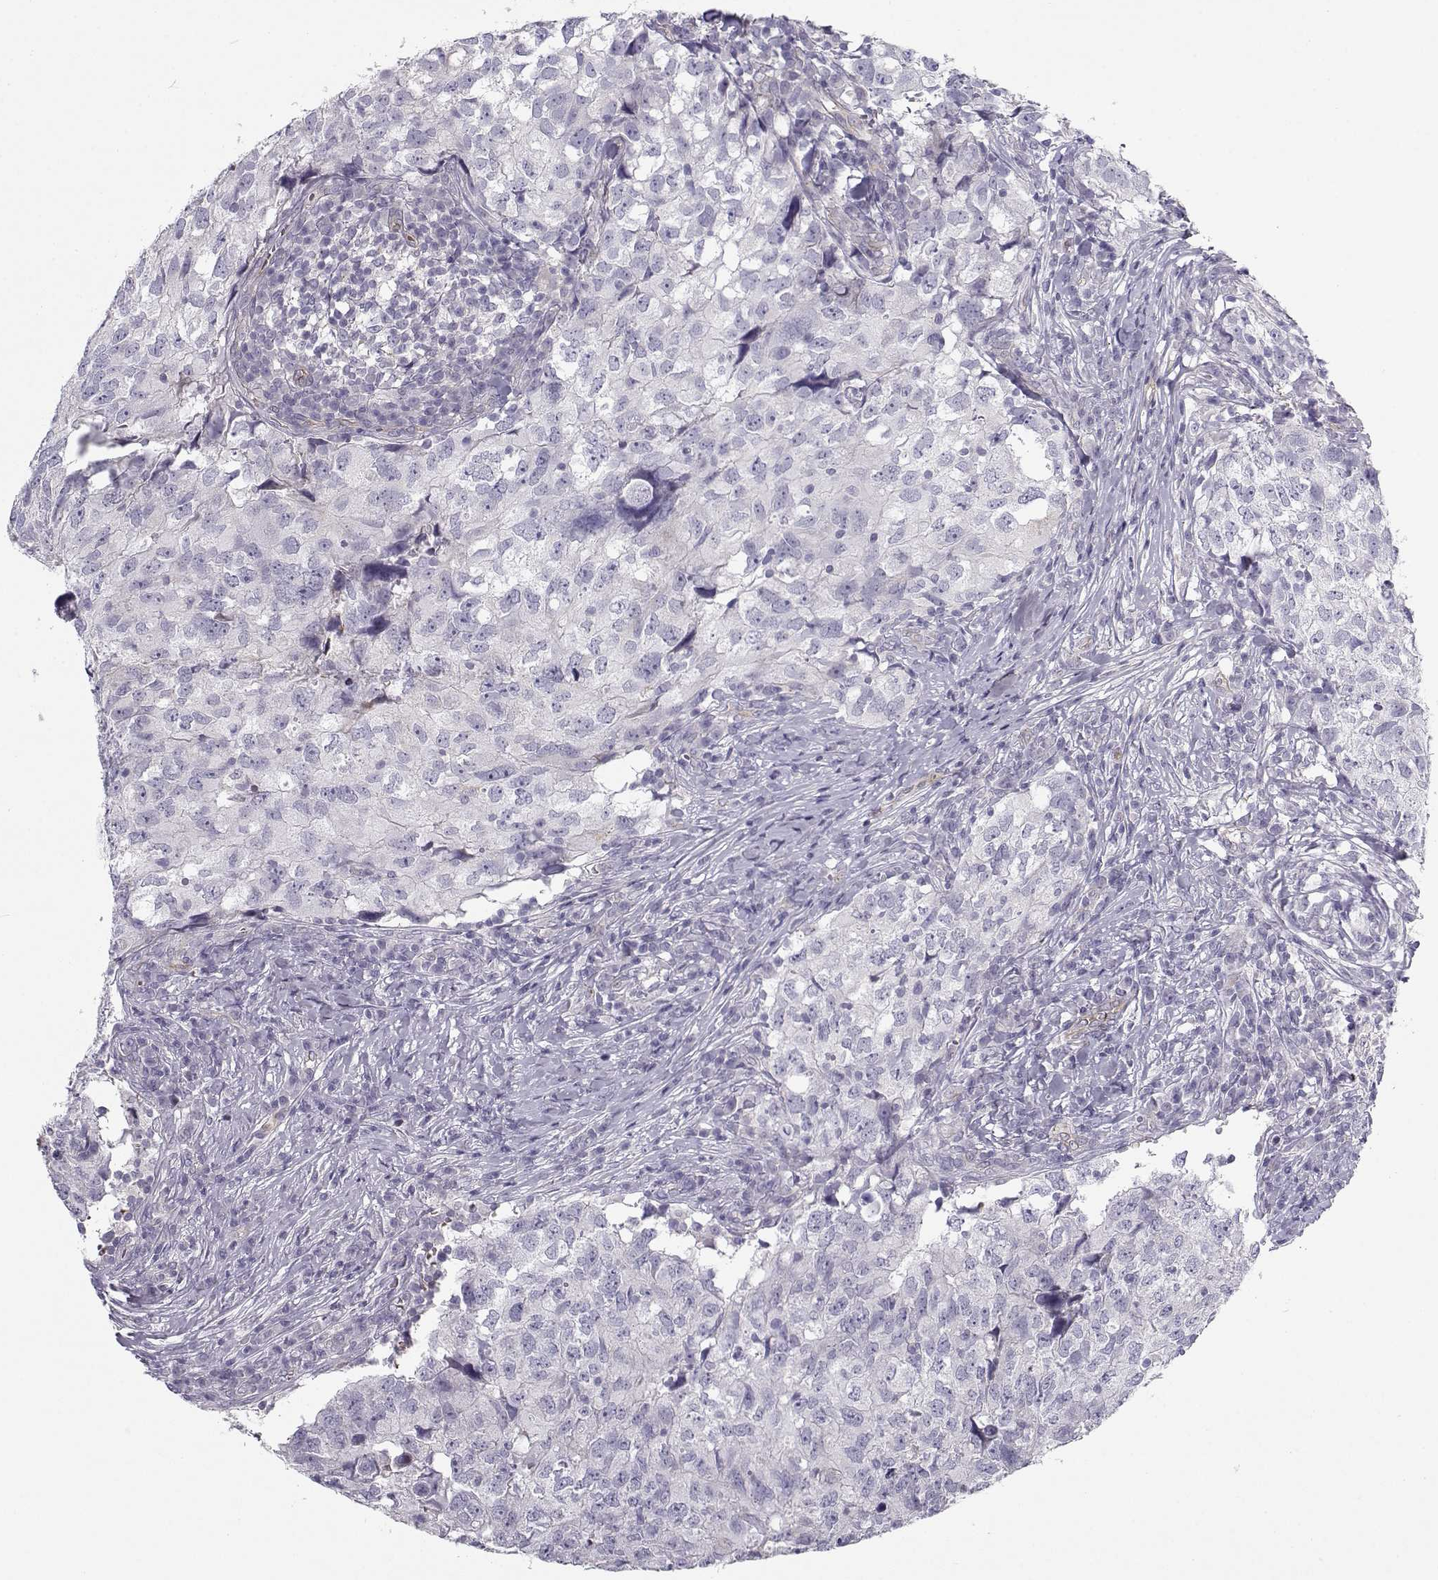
{"staining": {"intensity": "negative", "quantity": "none", "location": "none"}, "tissue": "breast cancer", "cell_type": "Tumor cells", "image_type": "cancer", "snomed": [{"axis": "morphology", "description": "Duct carcinoma"}, {"axis": "topography", "description": "Breast"}], "caption": "Tumor cells show no significant protein positivity in infiltrating ductal carcinoma (breast).", "gene": "MYO1A", "patient": {"sex": "female", "age": 30}}